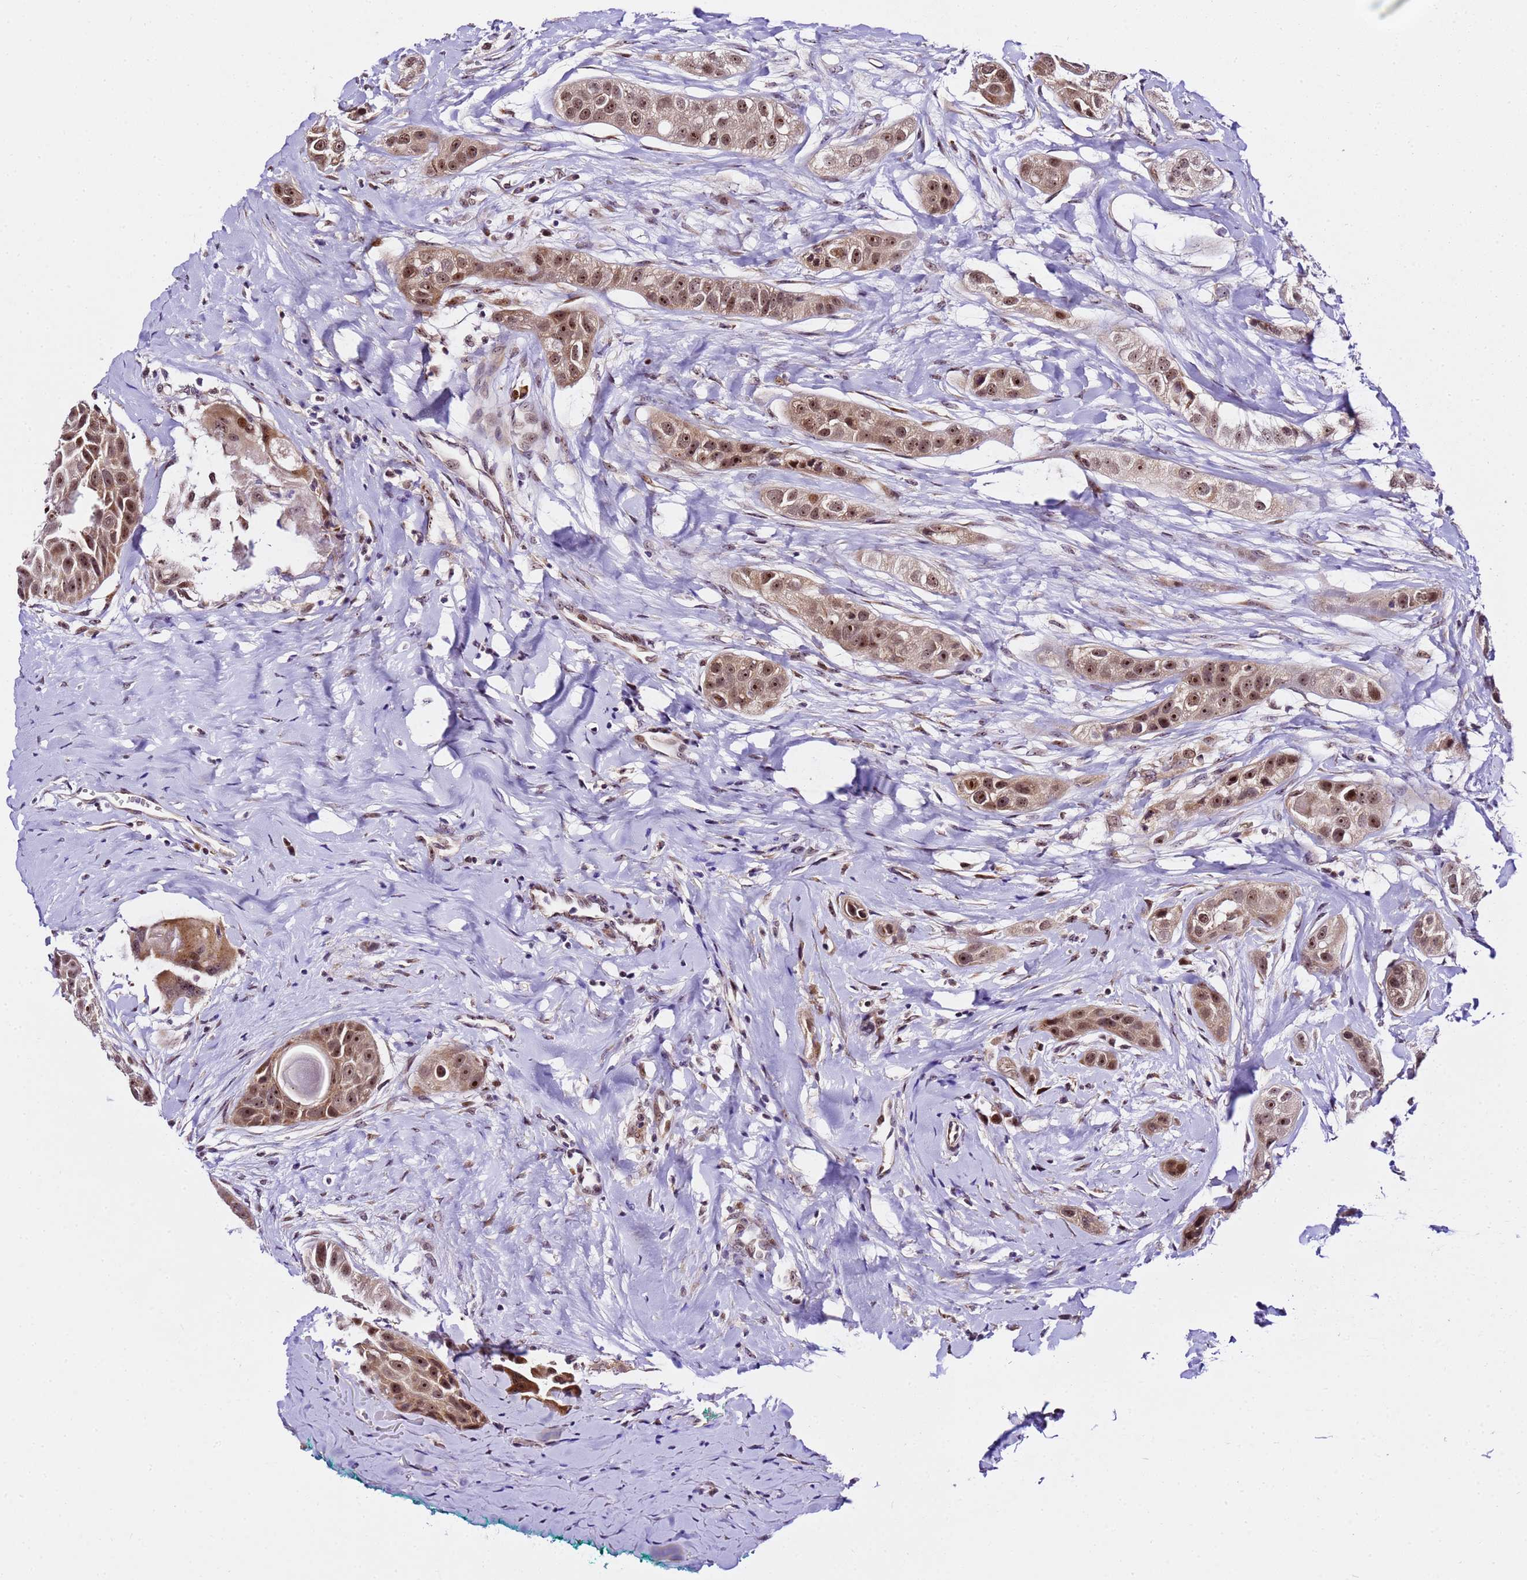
{"staining": {"intensity": "moderate", "quantity": ">75%", "location": "cytoplasmic/membranous,nuclear"}, "tissue": "head and neck cancer", "cell_type": "Tumor cells", "image_type": "cancer", "snomed": [{"axis": "morphology", "description": "Normal tissue, NOS"}, {"axis": "morphology", "description": "Squamous cell carcinoma, NOS"}, {"axis": "topography", "description": "Skeletal muscle"}, {"axis": "topography", "description": "Head-Neck"}], "caption": "A brown stain shows moderate cytoplasmic/membranous and nuclear expression of a protein in head and neck cancer (squamous cell carcinoma) tumor cells. Nuclei are stained in blue.", "gene": "SLX4IP", "patient": {"sex": "male", "age": 51}}